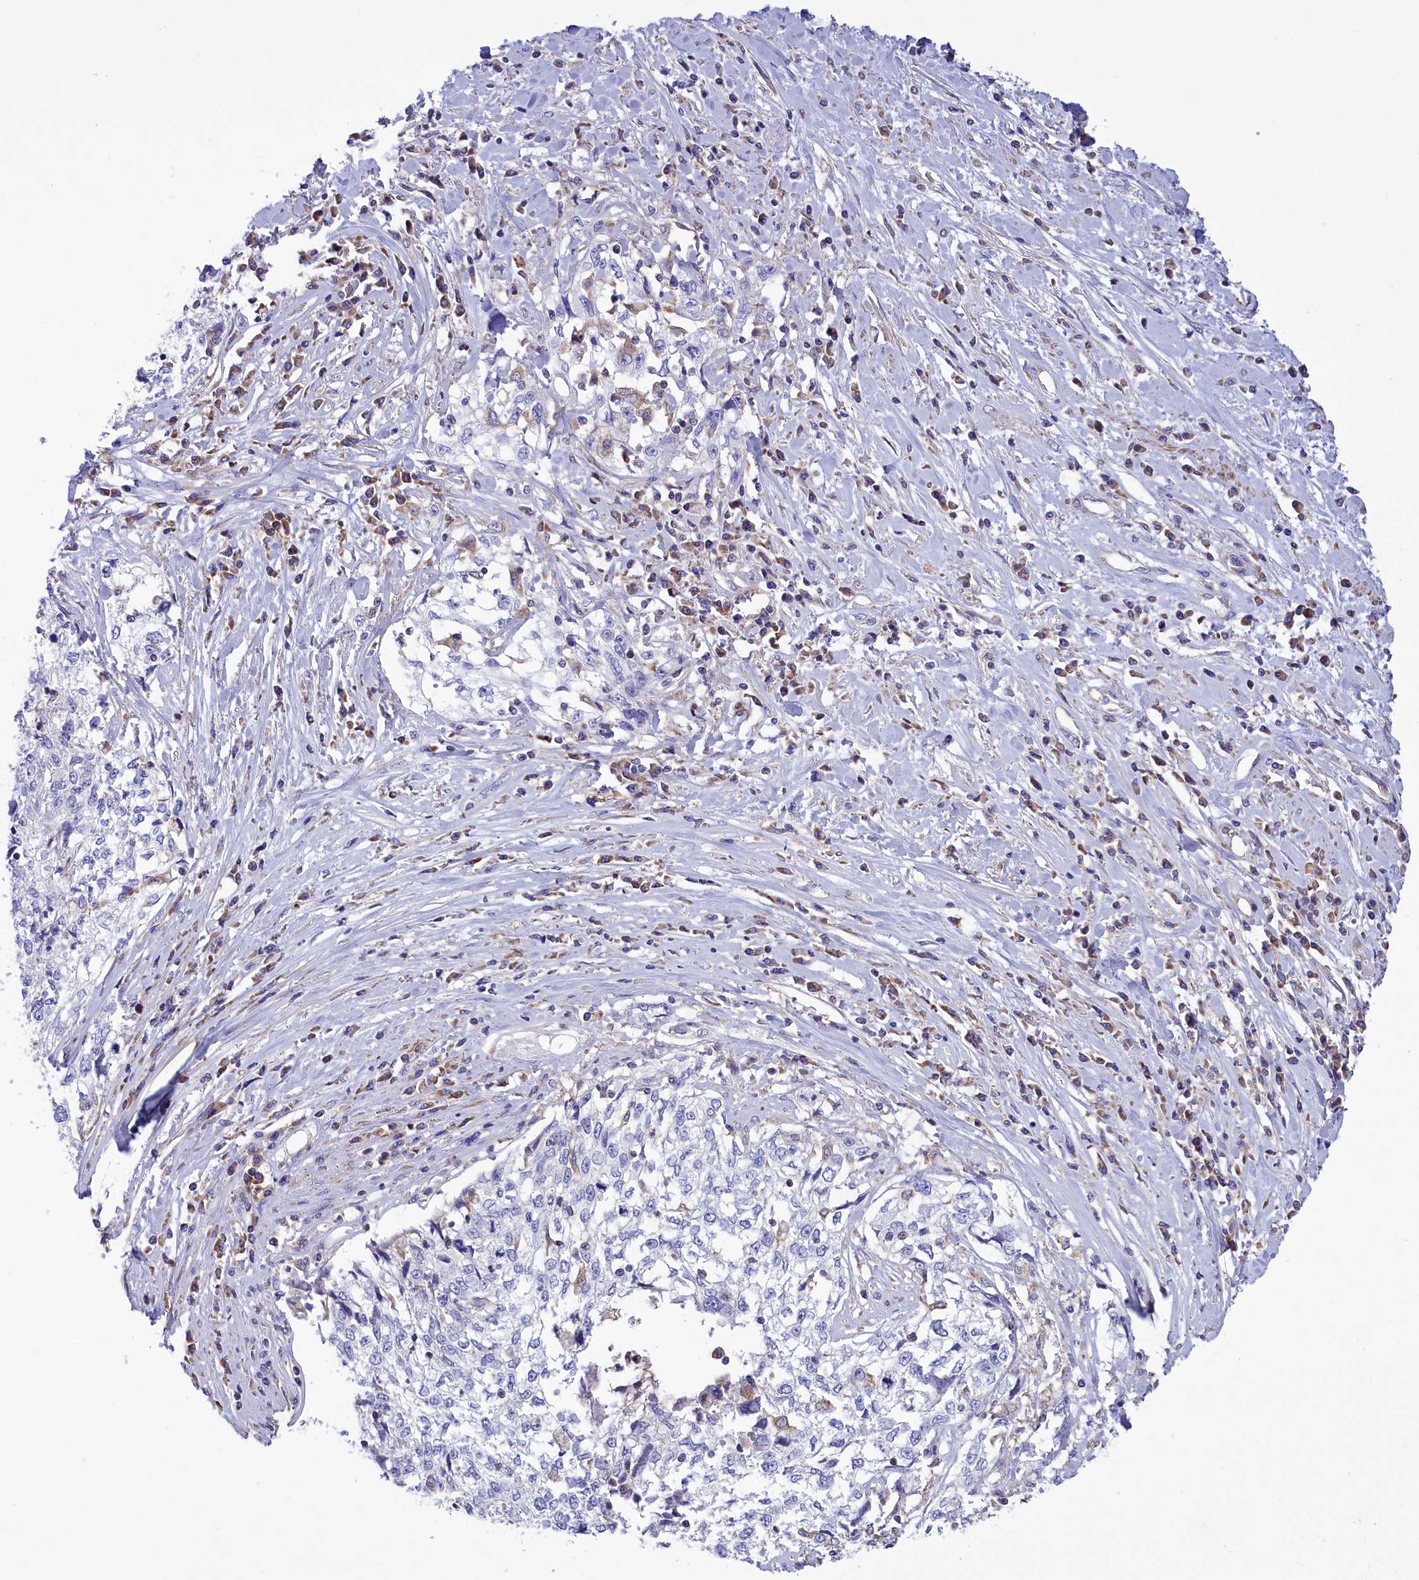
{"staining": {"intensity": "negative", "quantity": "none", "location": "none"}, "tissue": "cervical cancer", "cell_type": "Tumor cells", "image_type": "cancer", "snomed": [{"axis": "morphology", "description": "Squamous cell carcinoma, NOS"}, {"axis": "topography", "description": "Cervix"}], "caption": "Tumor cells are negative for brown protein staining in cervical squamous cell carcinoma.", "gene": "CORO7-PAM16", "patient": {"sex": "female", "age": 57}}